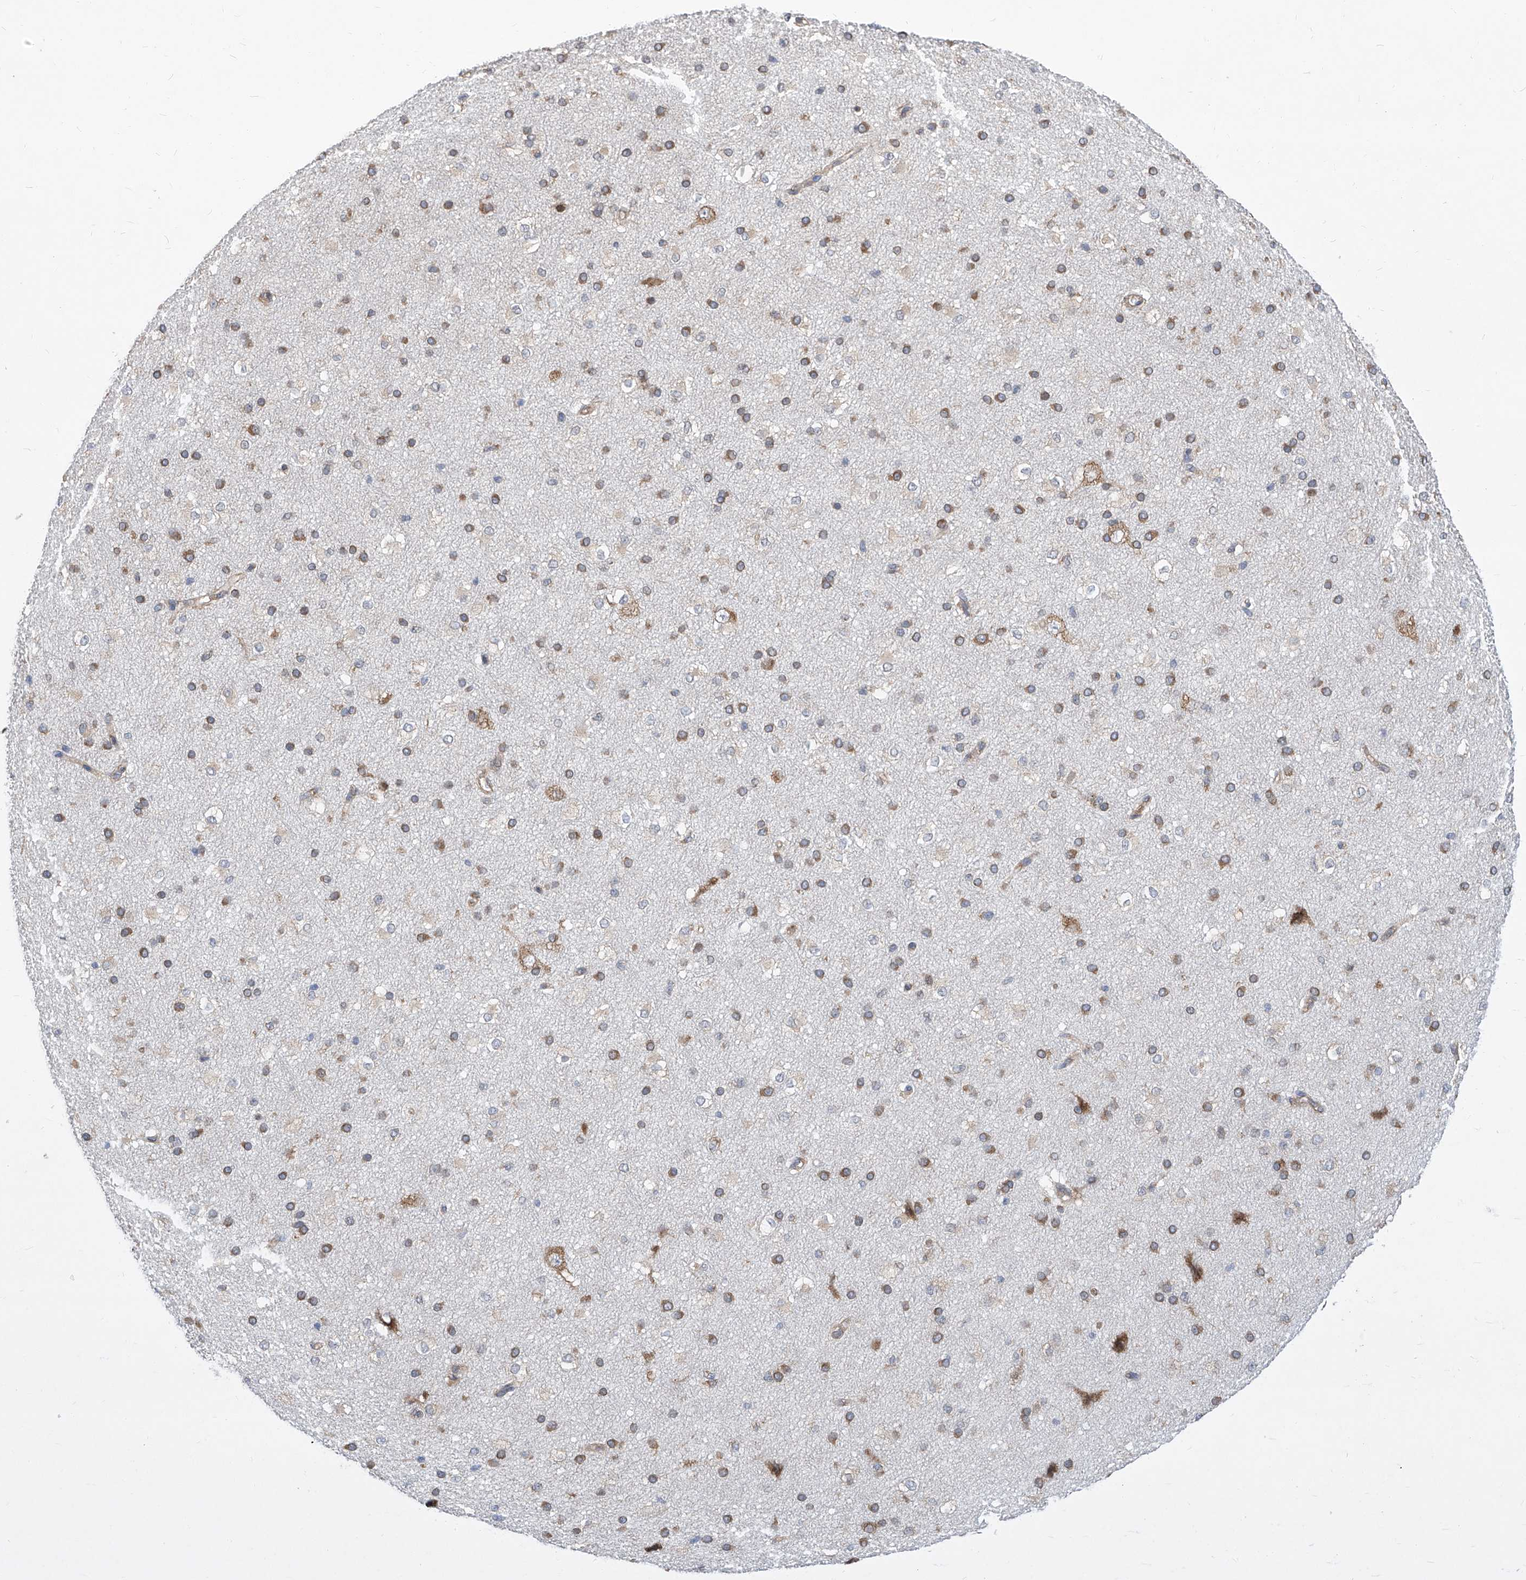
{"staining": {"intensity": "moderate", "quantity": "25%-75%", "location": "cytoplasmic/membranous"}, "tissue": "cerebral cortex", "cell_type": "Endothelial cells", "image_type": "normal", "snomed": [{"axis": "morphology", "description": "Normal tissue, NOS"}, {"axis": "morphology", "description": "Developmental malformation"}, {"axis": "topography", "description": "Cerebral cortex"}], "caption": "Cerebral cortex stained with a brown dye demonstrates moderate cytoplasmic/membranous positive positivity in about 25%-75% of endothelial cells.", "gene": "EIF3M", "patient": {"sex": "female", "age": 30}}